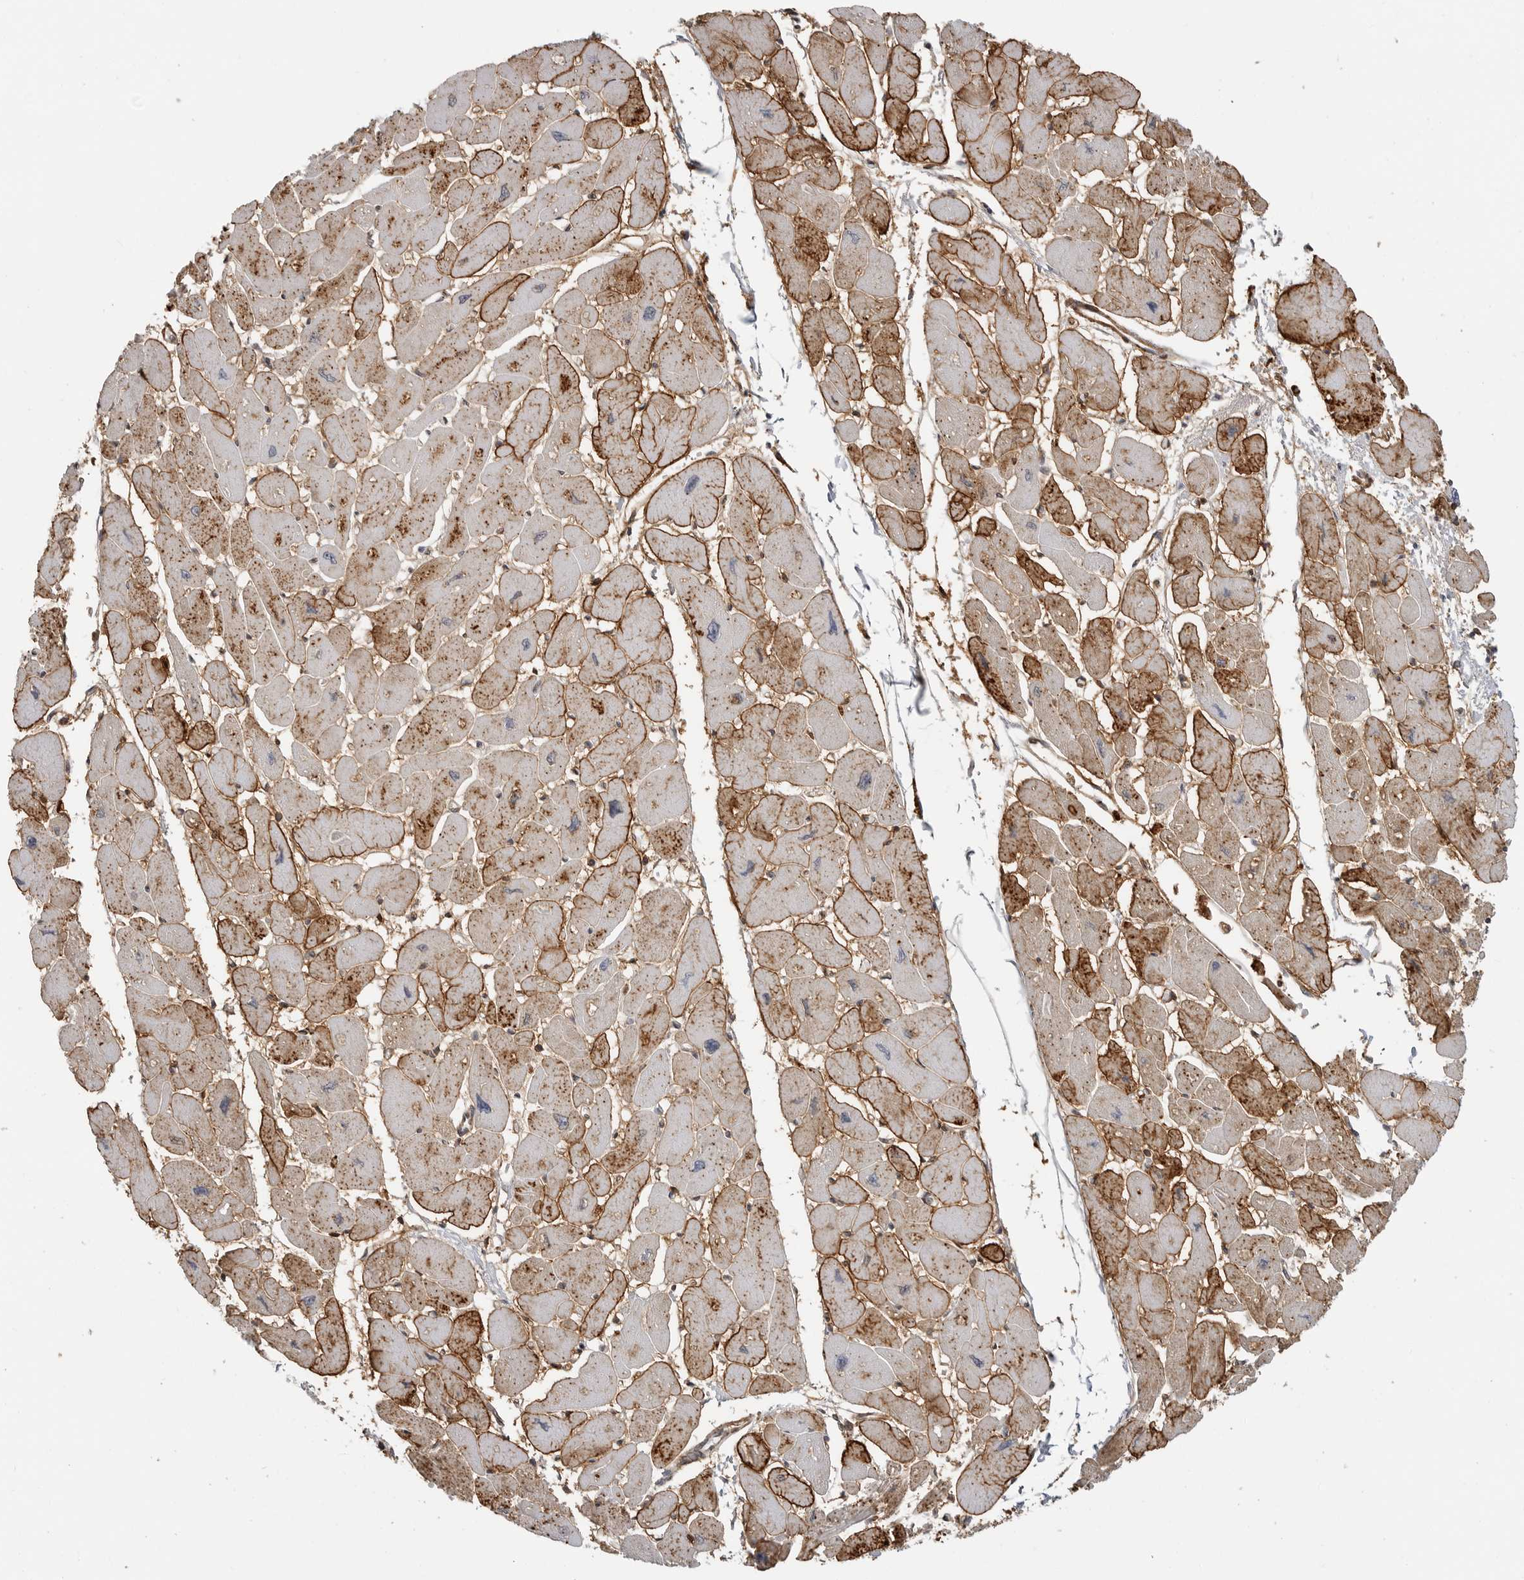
{"staining": {"intensity": "moderate", "quantity": ">75%", "location": "cytoplasmic/membranous"}, "tissue": "heart muscle", "cell_type": "Cardiomyocytes", "image_type": "normal", "snomed": [{"axis": "morphology", "description": "Normal tissue, NOS"}, {"axis": "topography", "description": "Heart"}], "caption": "Protein expression analysis of benign human heart muscle reveals moderate cytoplasmic/membranous staining in about >75% of cardiomyocytes.", "gene": "ANXA11", "patient": {"sex": "female", "age": 54}}